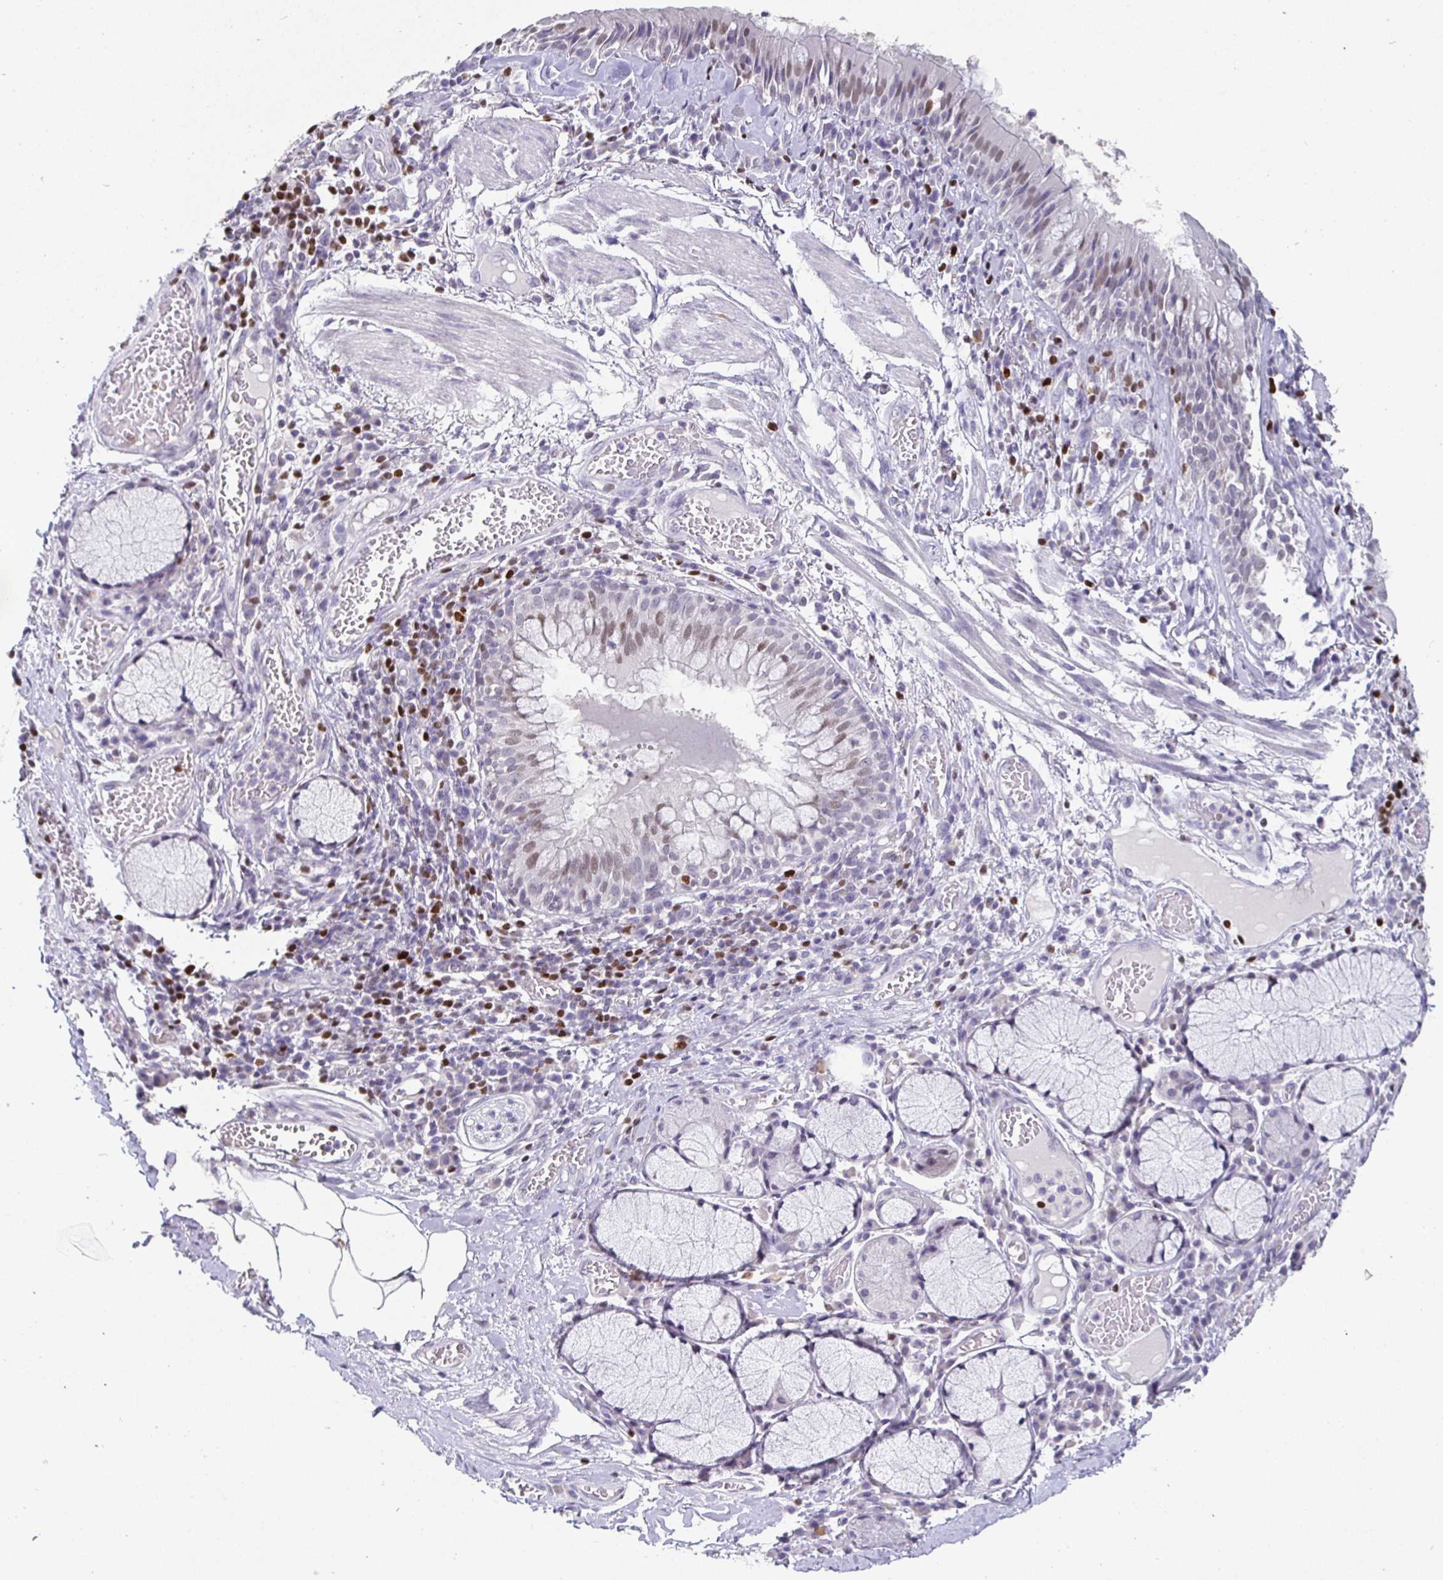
{"staining": {"intensity": "negative", "quantity": "none", "location": "none"}, "tissue": "adipose tissue", "cell_type": "Adipocytes", "image_type": "normal", "snomed": [{"axis": "morphology", "description": "Normal tissue, NOS"}, {"axis": "topography", "description": "Cartilage tissue"}, {"axis": "topography", "description": "Bronchus"}], "caption": "This is an immunohistochemistry (IHC) image of benign adipose tissue. There is no staining in adipocytes.", "gene": "SATB1", "patient": {"sex": "male", "age": 56}}